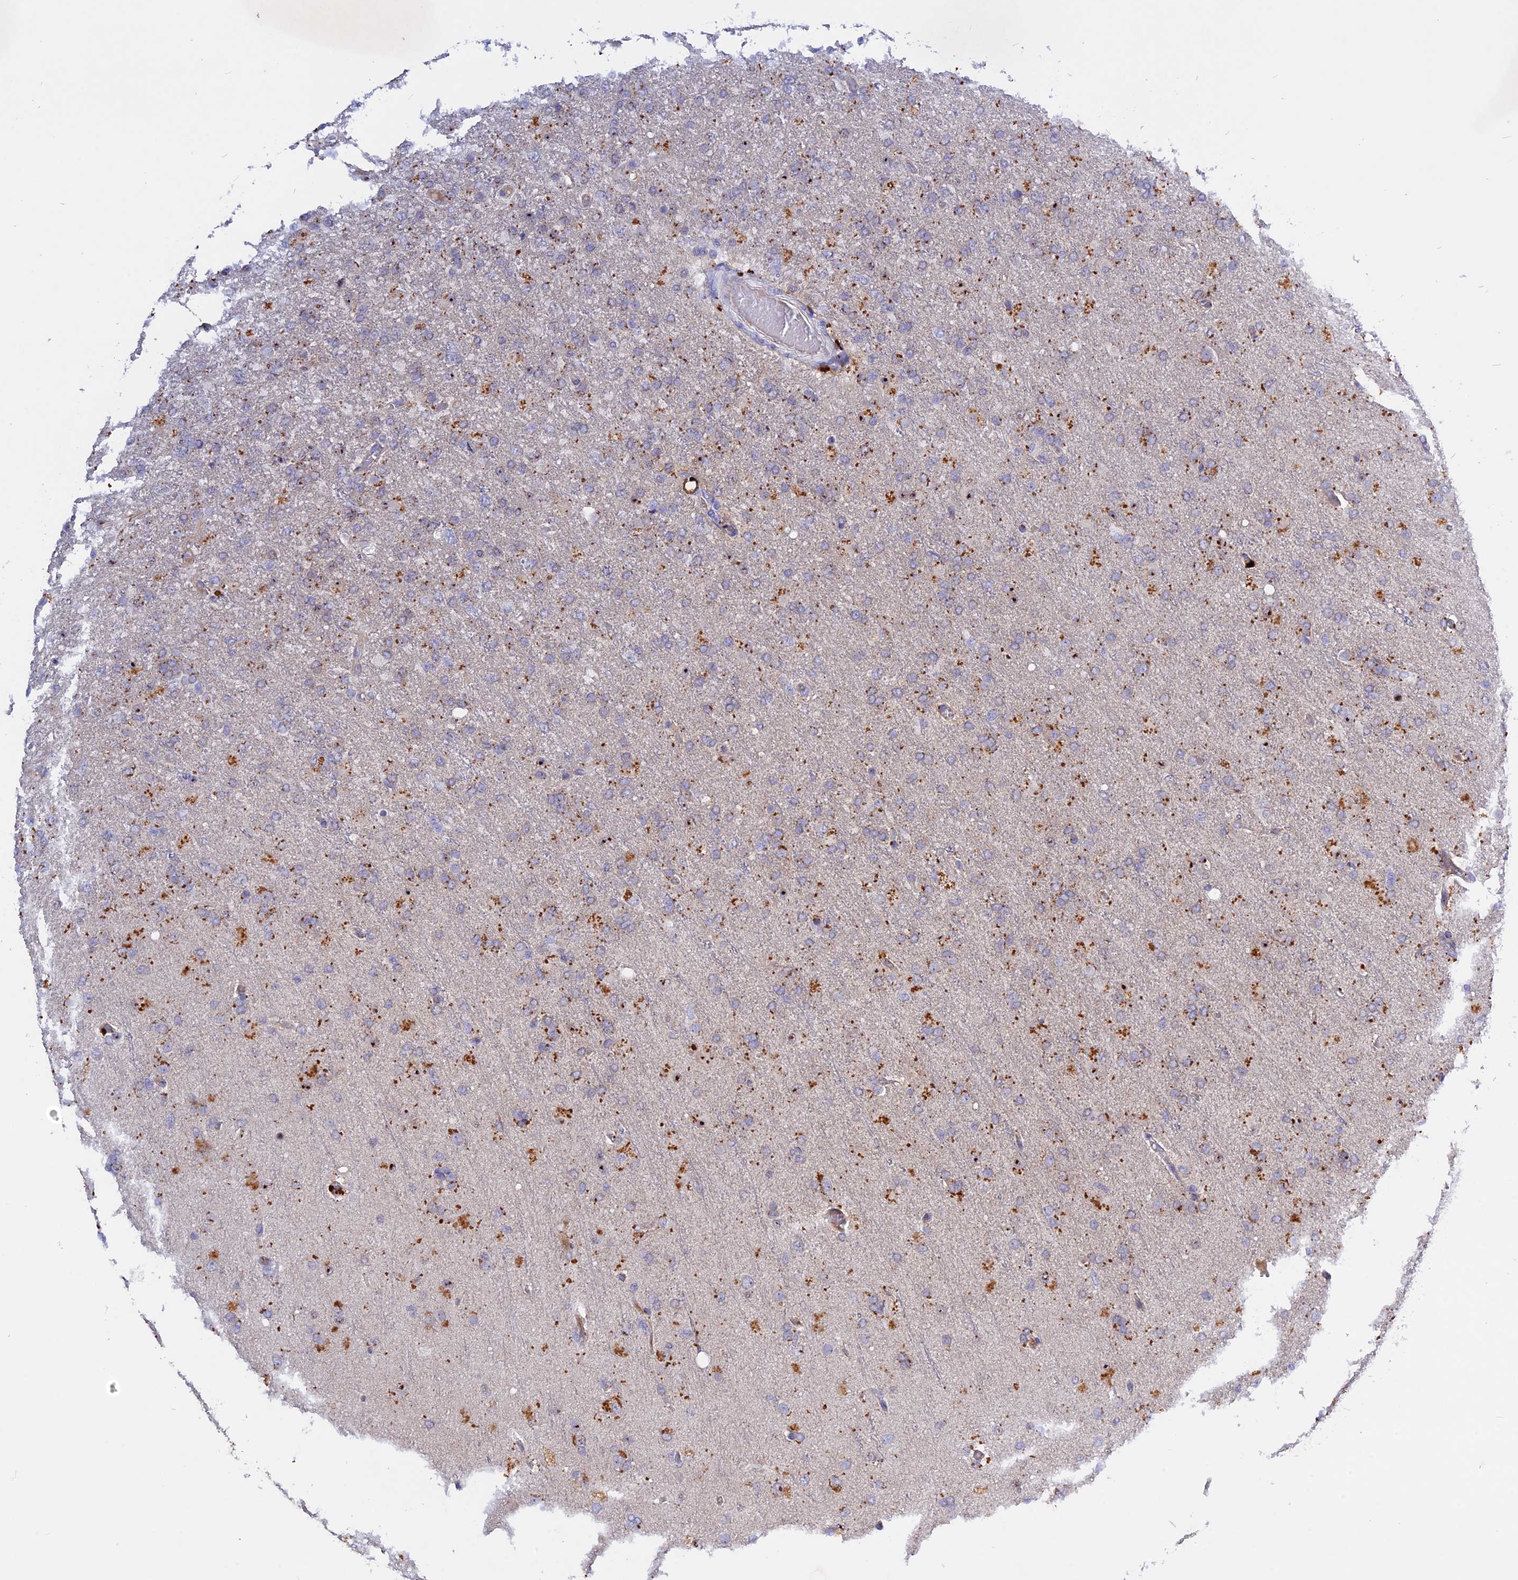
{"staining": {"intensity": "moderate", "quantity": "25%-75%", "location": "cytoplasmic/membranous"}, "tissue": "glioma", "cell_type": "Tumor cells", "image_type": "cancer", "snomed": [{"axis": "morphology", "description": "Glioma, malignant, High grade"}, {"axis": "topography", "description": "Brain"}], "caption": "Malignant high-grade glioma tissue demonstrates moderate cytoplasmic/membranous positivity in approximately 25%-75% of tumor cells", "gene": "GK5", "patient": {"sex": "female", "age": 74}}